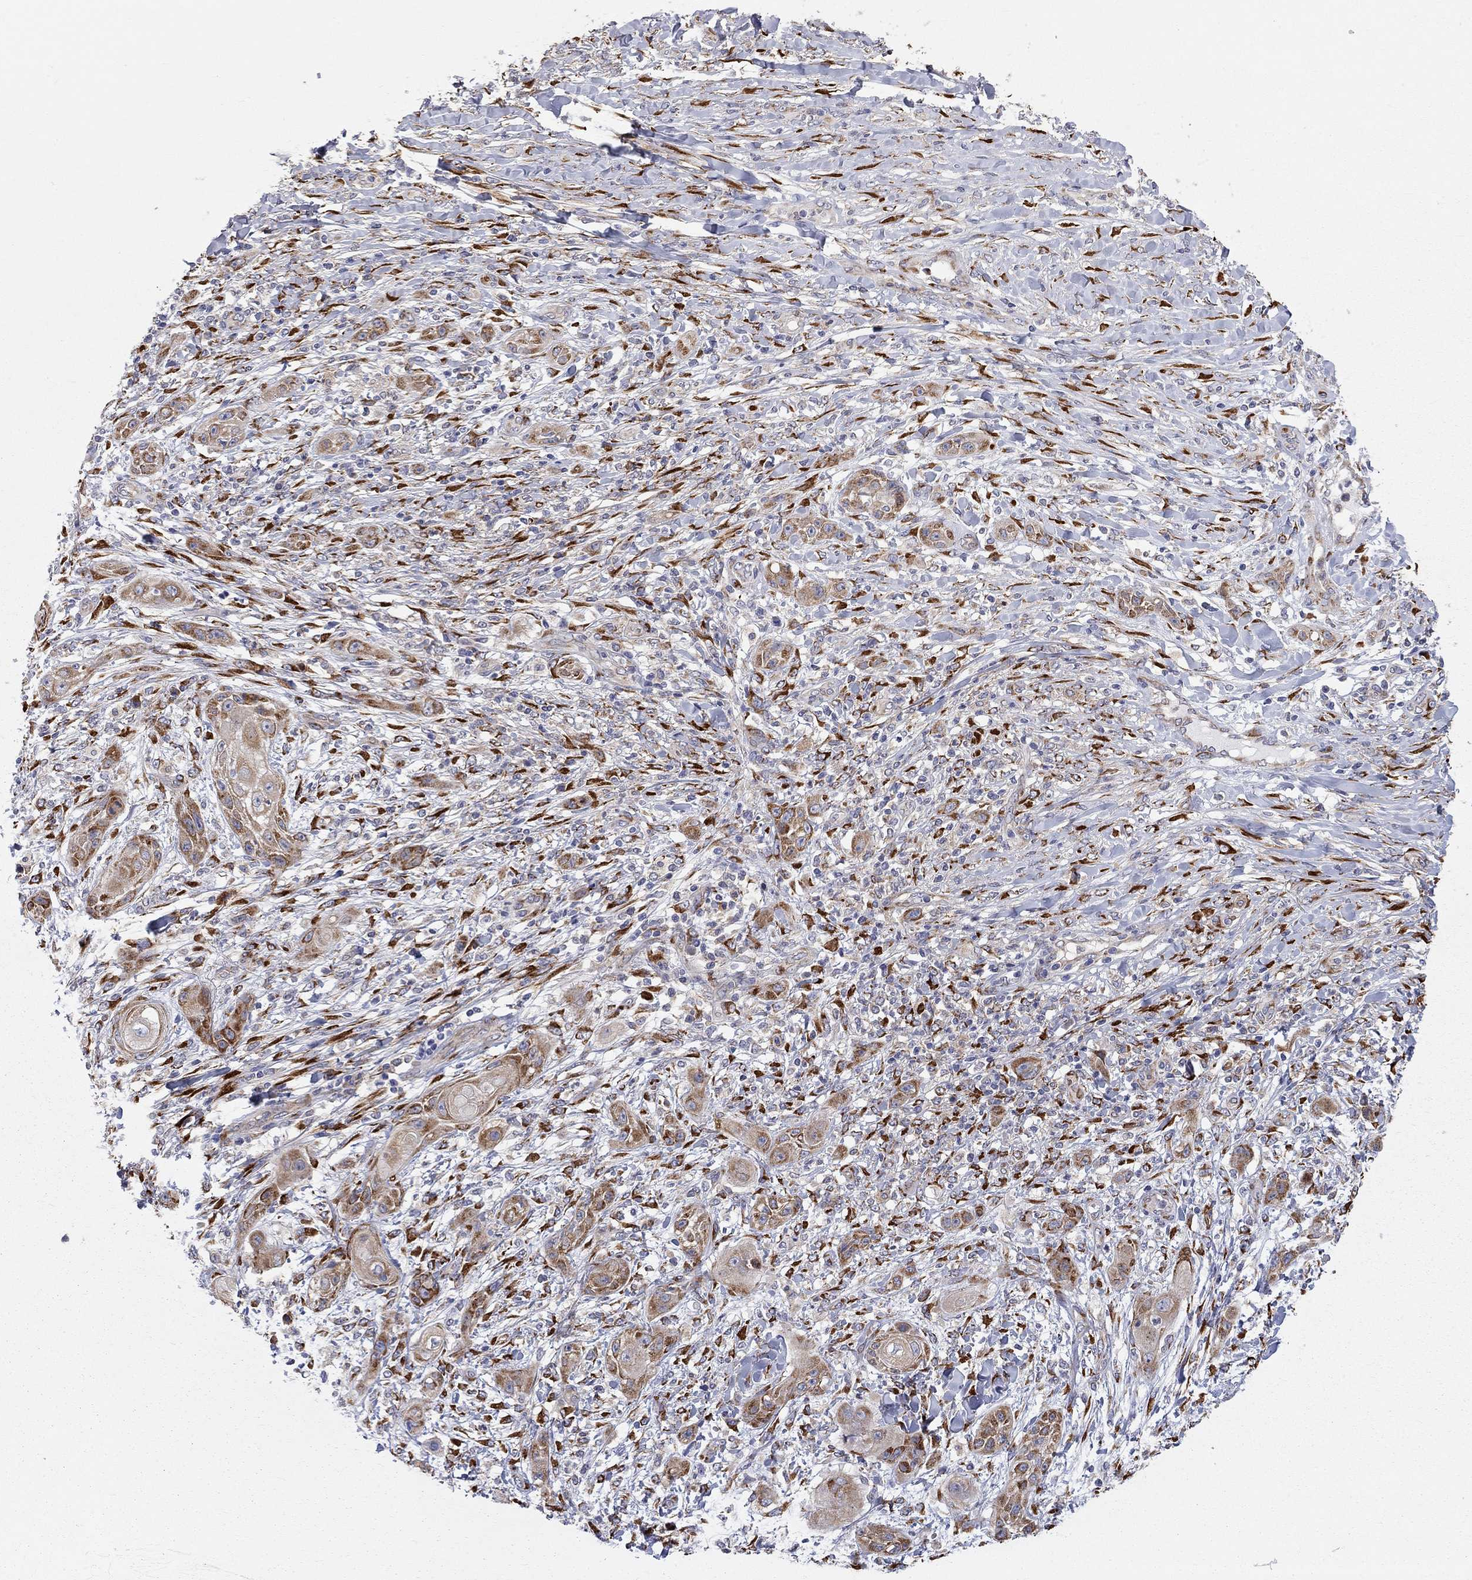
{"staining": {"intensity": "strong", "quantity": "25%-75%", "location": "cytoplasmic/membranous"}, "tissue": "skin cancer", "cell_type": "Tumor cells", "image_type": "cancer", "snomed": [{"axis": "morphology", "description": "Squamous cell carcinoma, NOS"}, {"axis": "topography", "description": "Skin"}], "caption": "Protein expression analysis of human skin squamous cell carcinoma reveals strong cytoplasmic/membranous positivity in approximately 25%-75% of tumor cells.", "gene": "CASTOR1", "patient": {"sex": "male", "age": 62}}